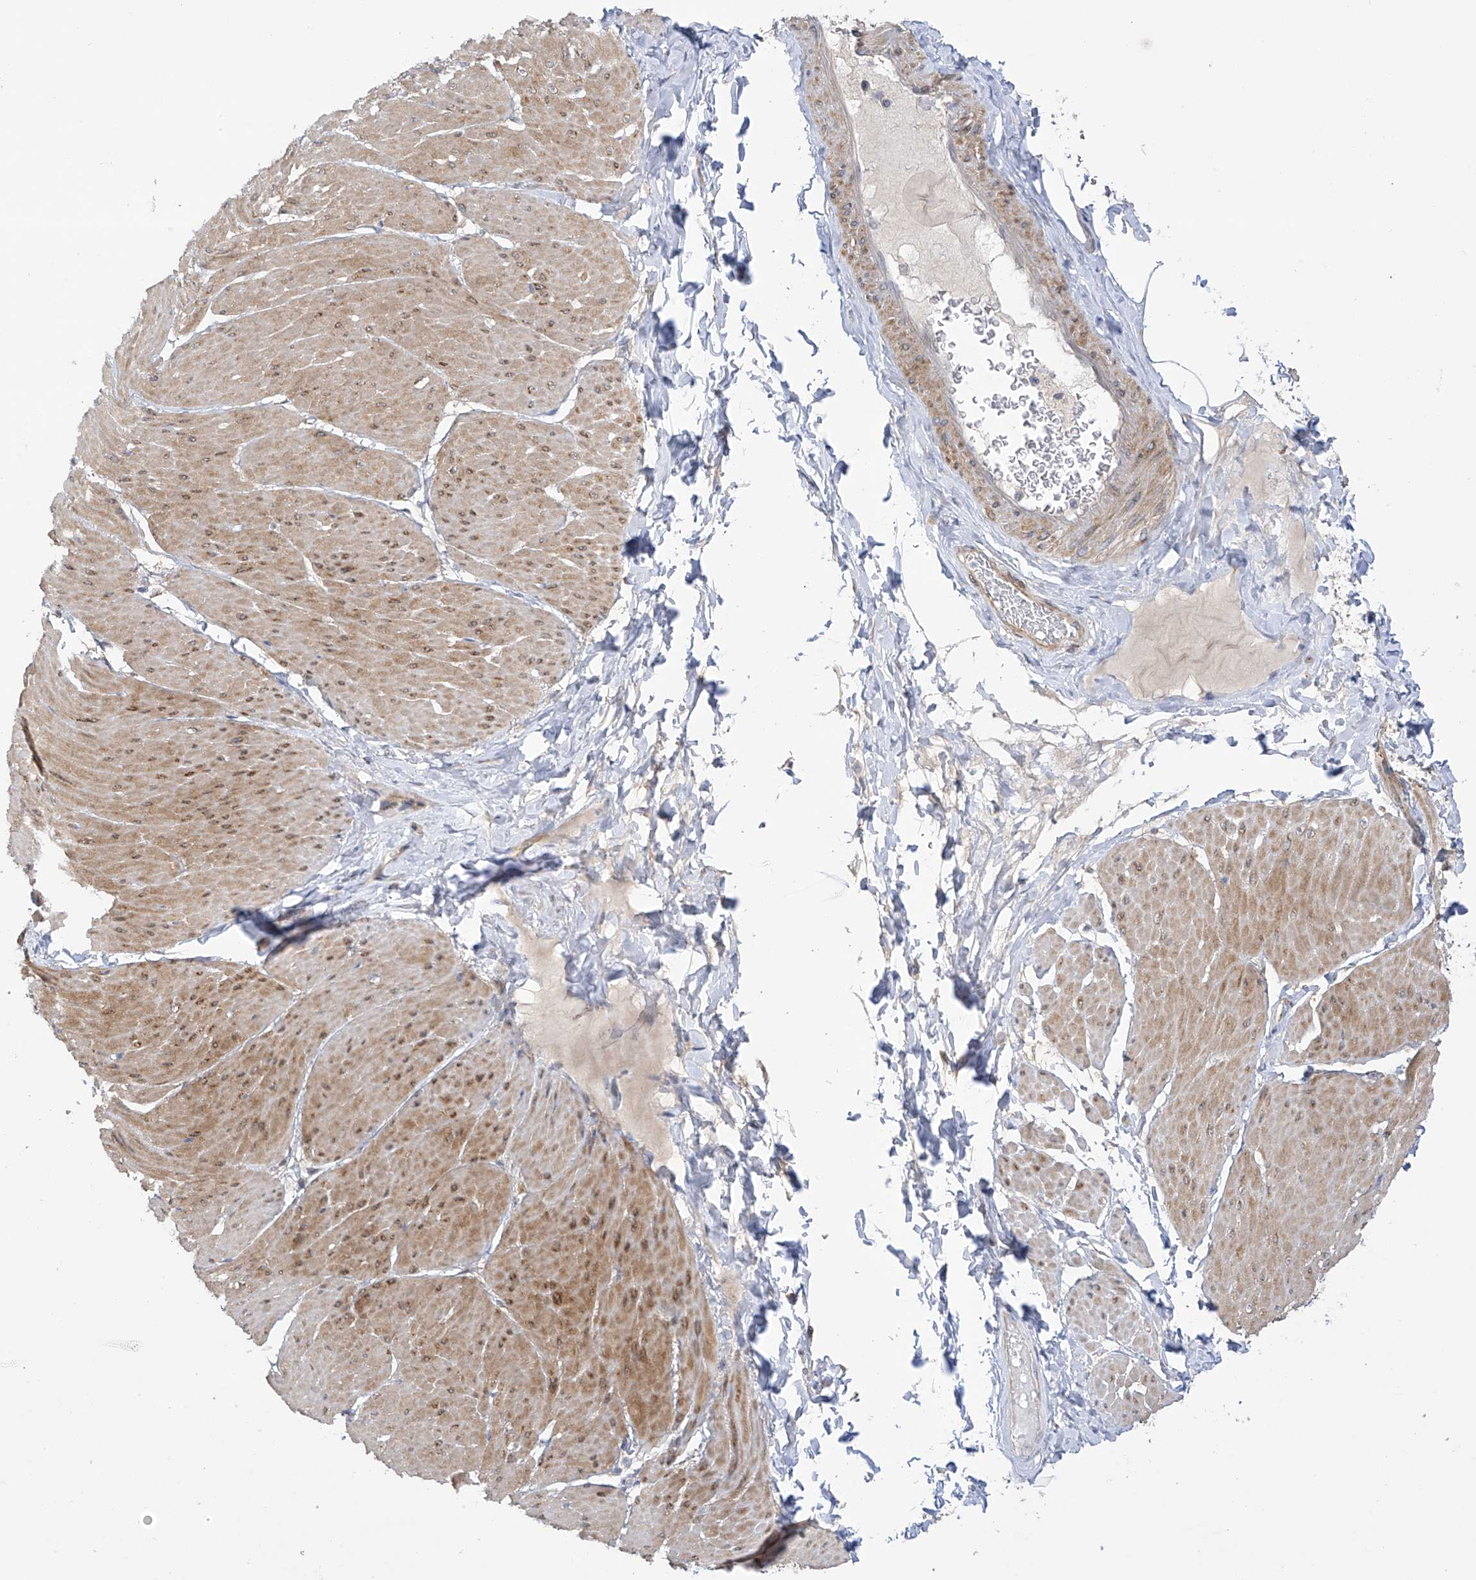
{"staining": {"intensity": "moderate", "quantity": "25%-75%", "location": "cytoplasmic/membranous,nuclear"}, "tissue": "smooth muscle", "cell_type": "Smooth muscle cells", "image_type": "normal", "snomed": [{"axis": "morphology", "description": "Urothelial carcinoma, High grade"}, {"axis": "topography", "description": "Urinary bladder"}], "caption": "This photomicrograph demonstrates IHC staining of normal smooth muscle, with medium moderate cytoplasmic/membranous,nuclear expression in approximately 25%-75% of smooth muscle cells.", "gene": "ZNF641", "patient": {"sex": "male", "age": 46}}